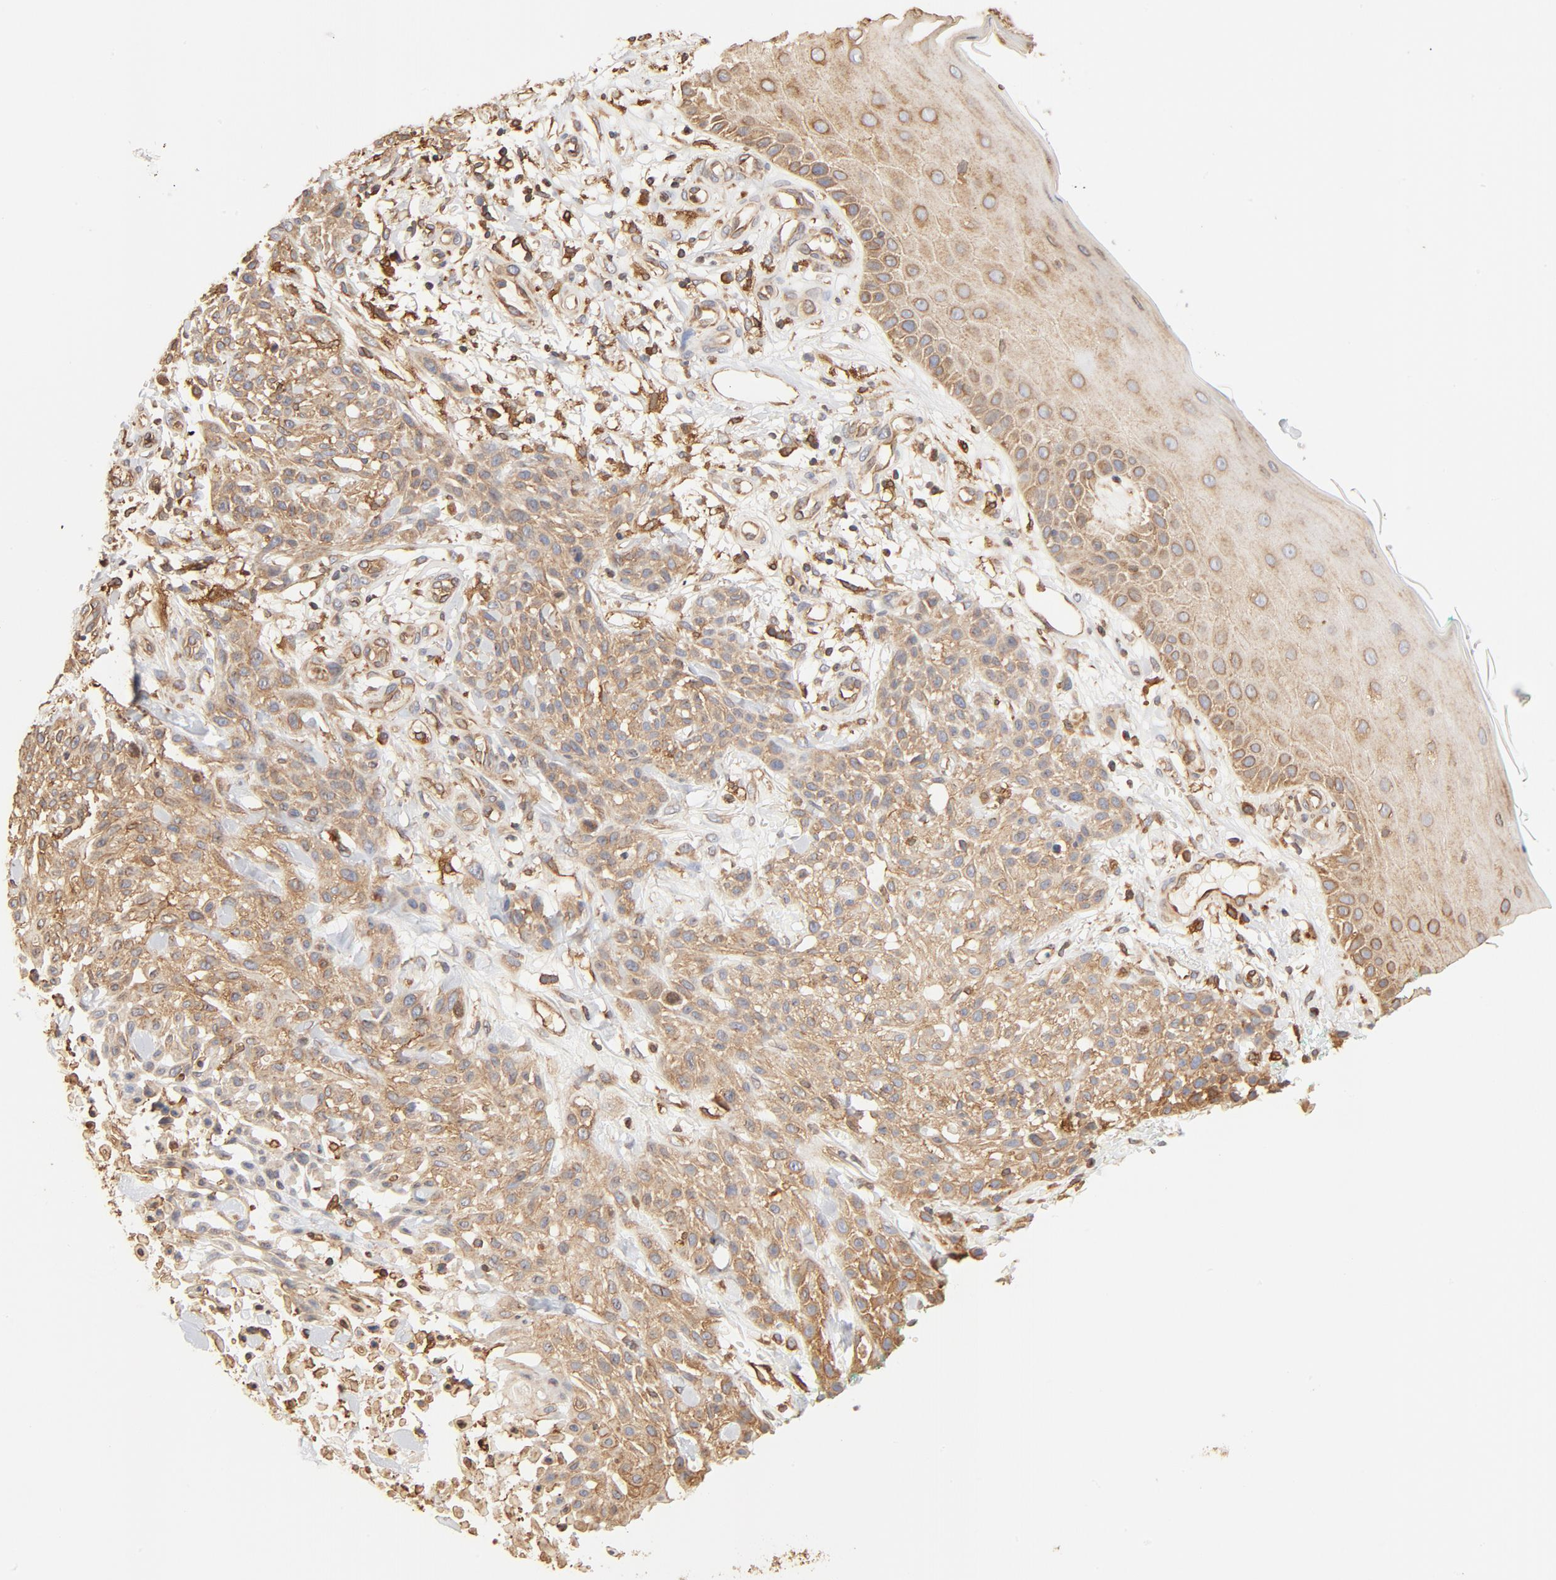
{"staining": {"intensity": "moderate", "quantity": ">75%", "location": "cytoplasmic/membranous"}, "tissue": "skin cancer", "cell_type": "Tumor cells", "image_type": "cancer", "snomed": [{"axis": "morphology", "description": "Squamous cell carcinoma, NOS"}, {"axis": "topography", "description": "Skin"}], "caption": "Protein expression analysis of human skin squamous cell carcinoma reveals moderate cytoplasmic/membranous staining in approximately >75% of tumor cells.", "gene": "BCAP31", "patient": {"sex": "female", "age": 42}}